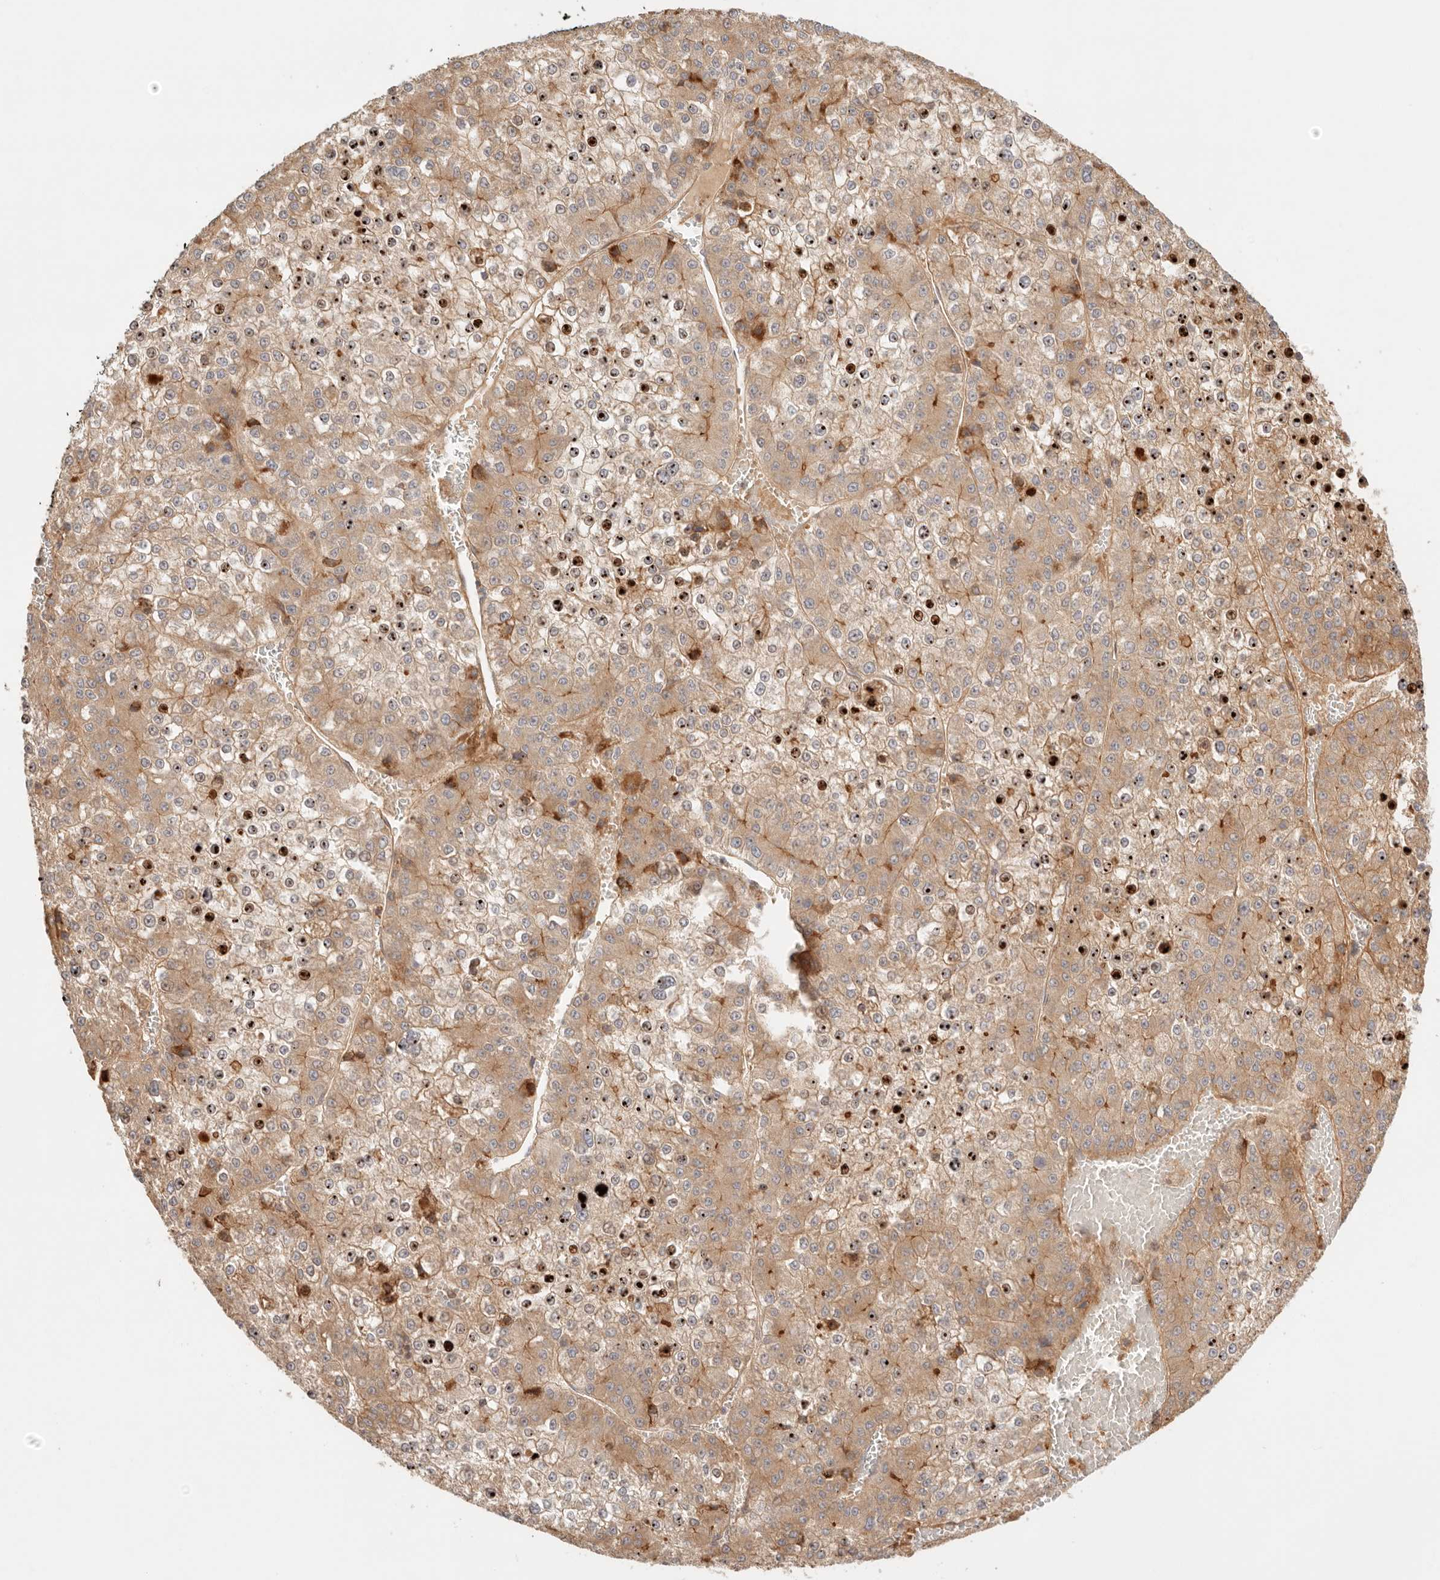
{"staining": {"intensity": "moderate", "quantity": ">75%", "location": "cytoplasmic/membranous"}, "tissue": "liver cancer", "cell_type": "Tumor cells", "image_type": "cancer", "snomed": [{"axis": "morphology", "description": "Carcinoma, Hepatocellular, NOS"}, {"axis": "topography", "description": "Liver"}], "caption": "Liver cancer (hepatocellular carcinoma) was stained to show a protein in brown. There is medium levels of moderate cytoplasmic/membranous positivity in approximately >75% of tumor cells. (brown staining indicates protein expression, while blue staining denotes nuclei).", "gene": "IL1R2", "patient": {"sex": "female", "age": 73}}